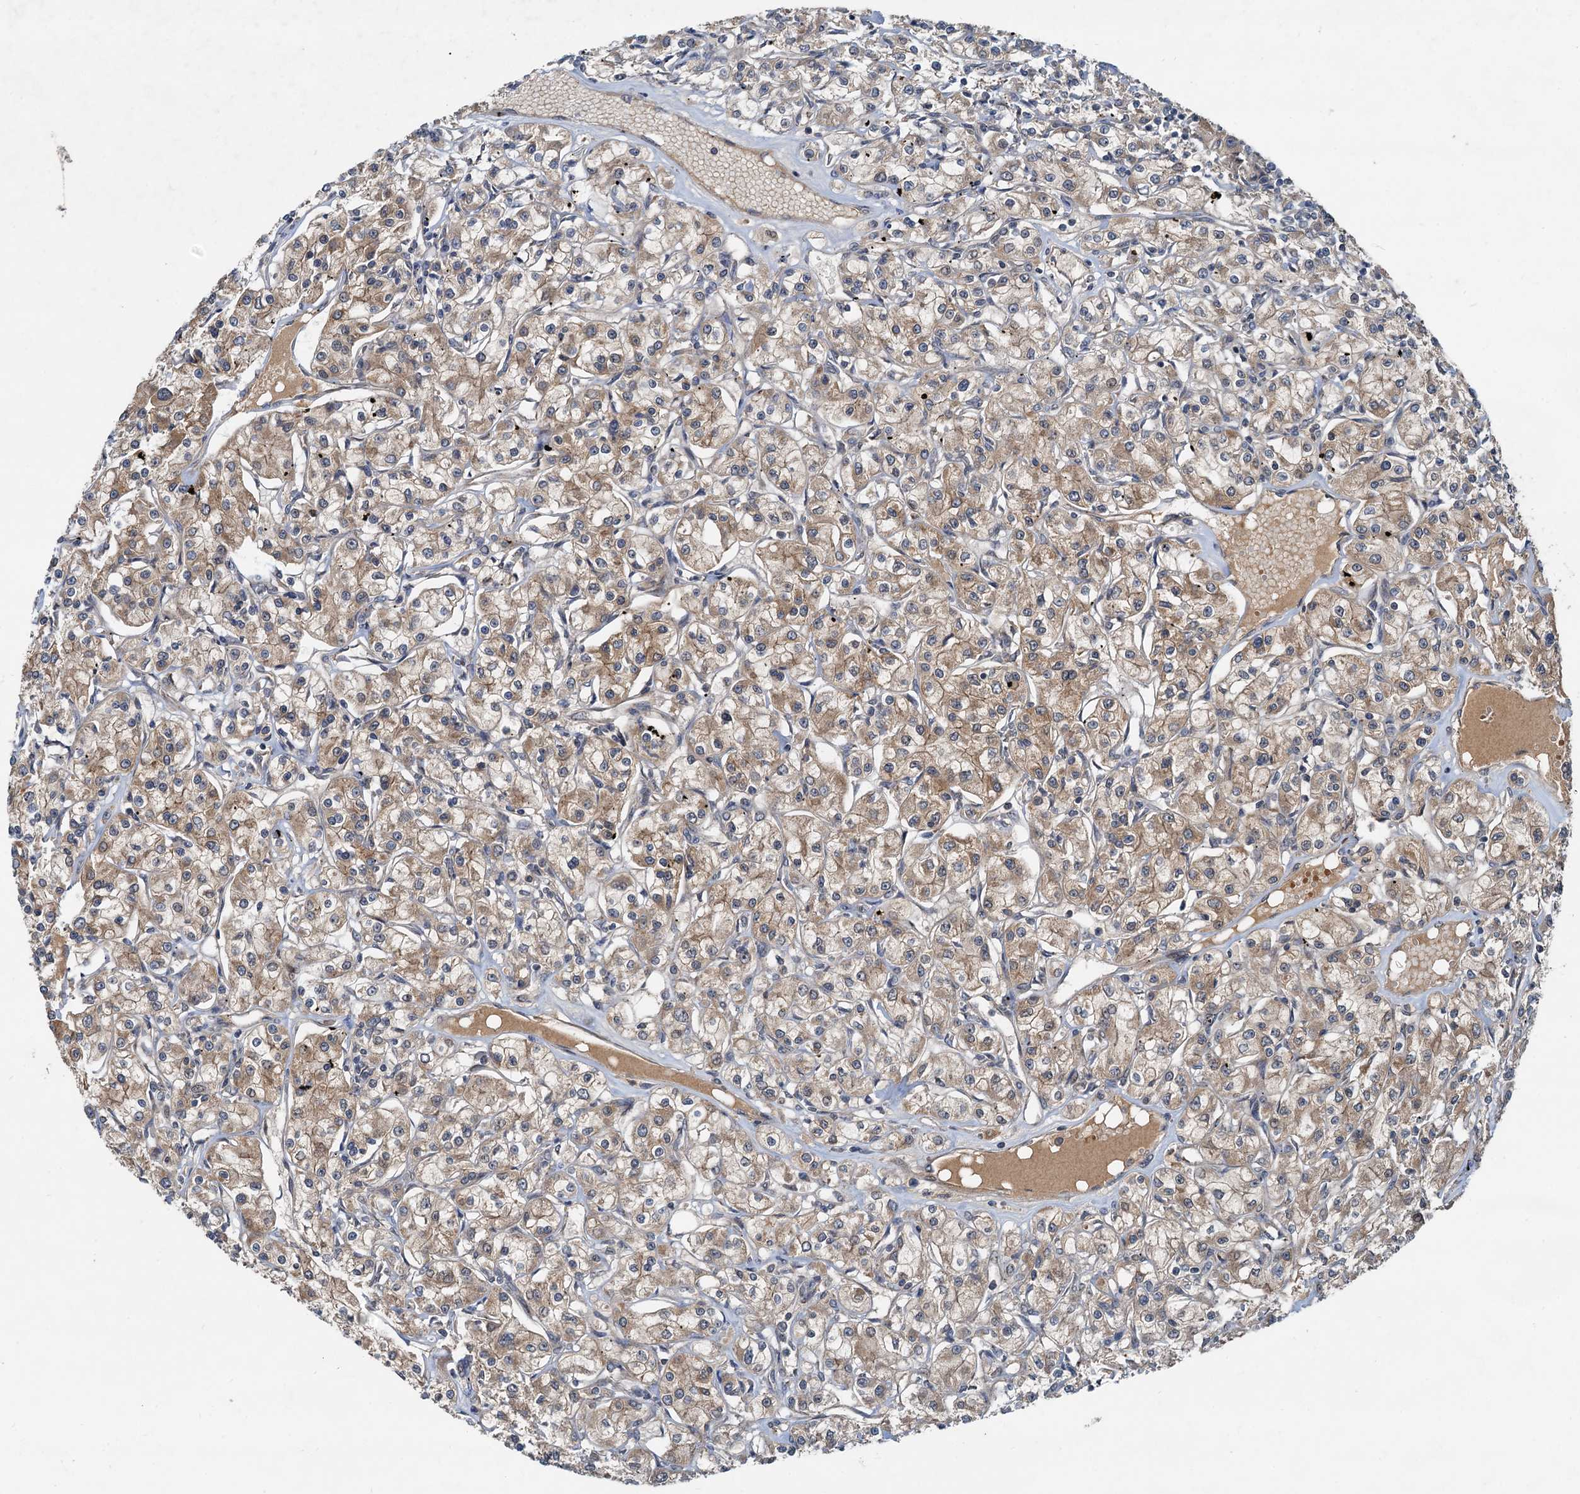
{"staining": {"intensity": "weak", "quantity": ">75%", "location": "cytoplasmic/membranous"}, "tissue": "renal cancer", "cell_type": "Tumor cells", "image_type": "cancer", "snomed": [{"axis": "morphology", "description": "Adenocarcinoma, NOS"}, {"axis": "topography", "description": "Kidney"}], "caption": "Protein expression analysis of human renal cancer (adenocarcinoma) reveals weak cytoplasmic/membranous expression in about >75% of tumor cells.", "gene": "CEP68", "patient": {"sex": "female", "age": 59}}